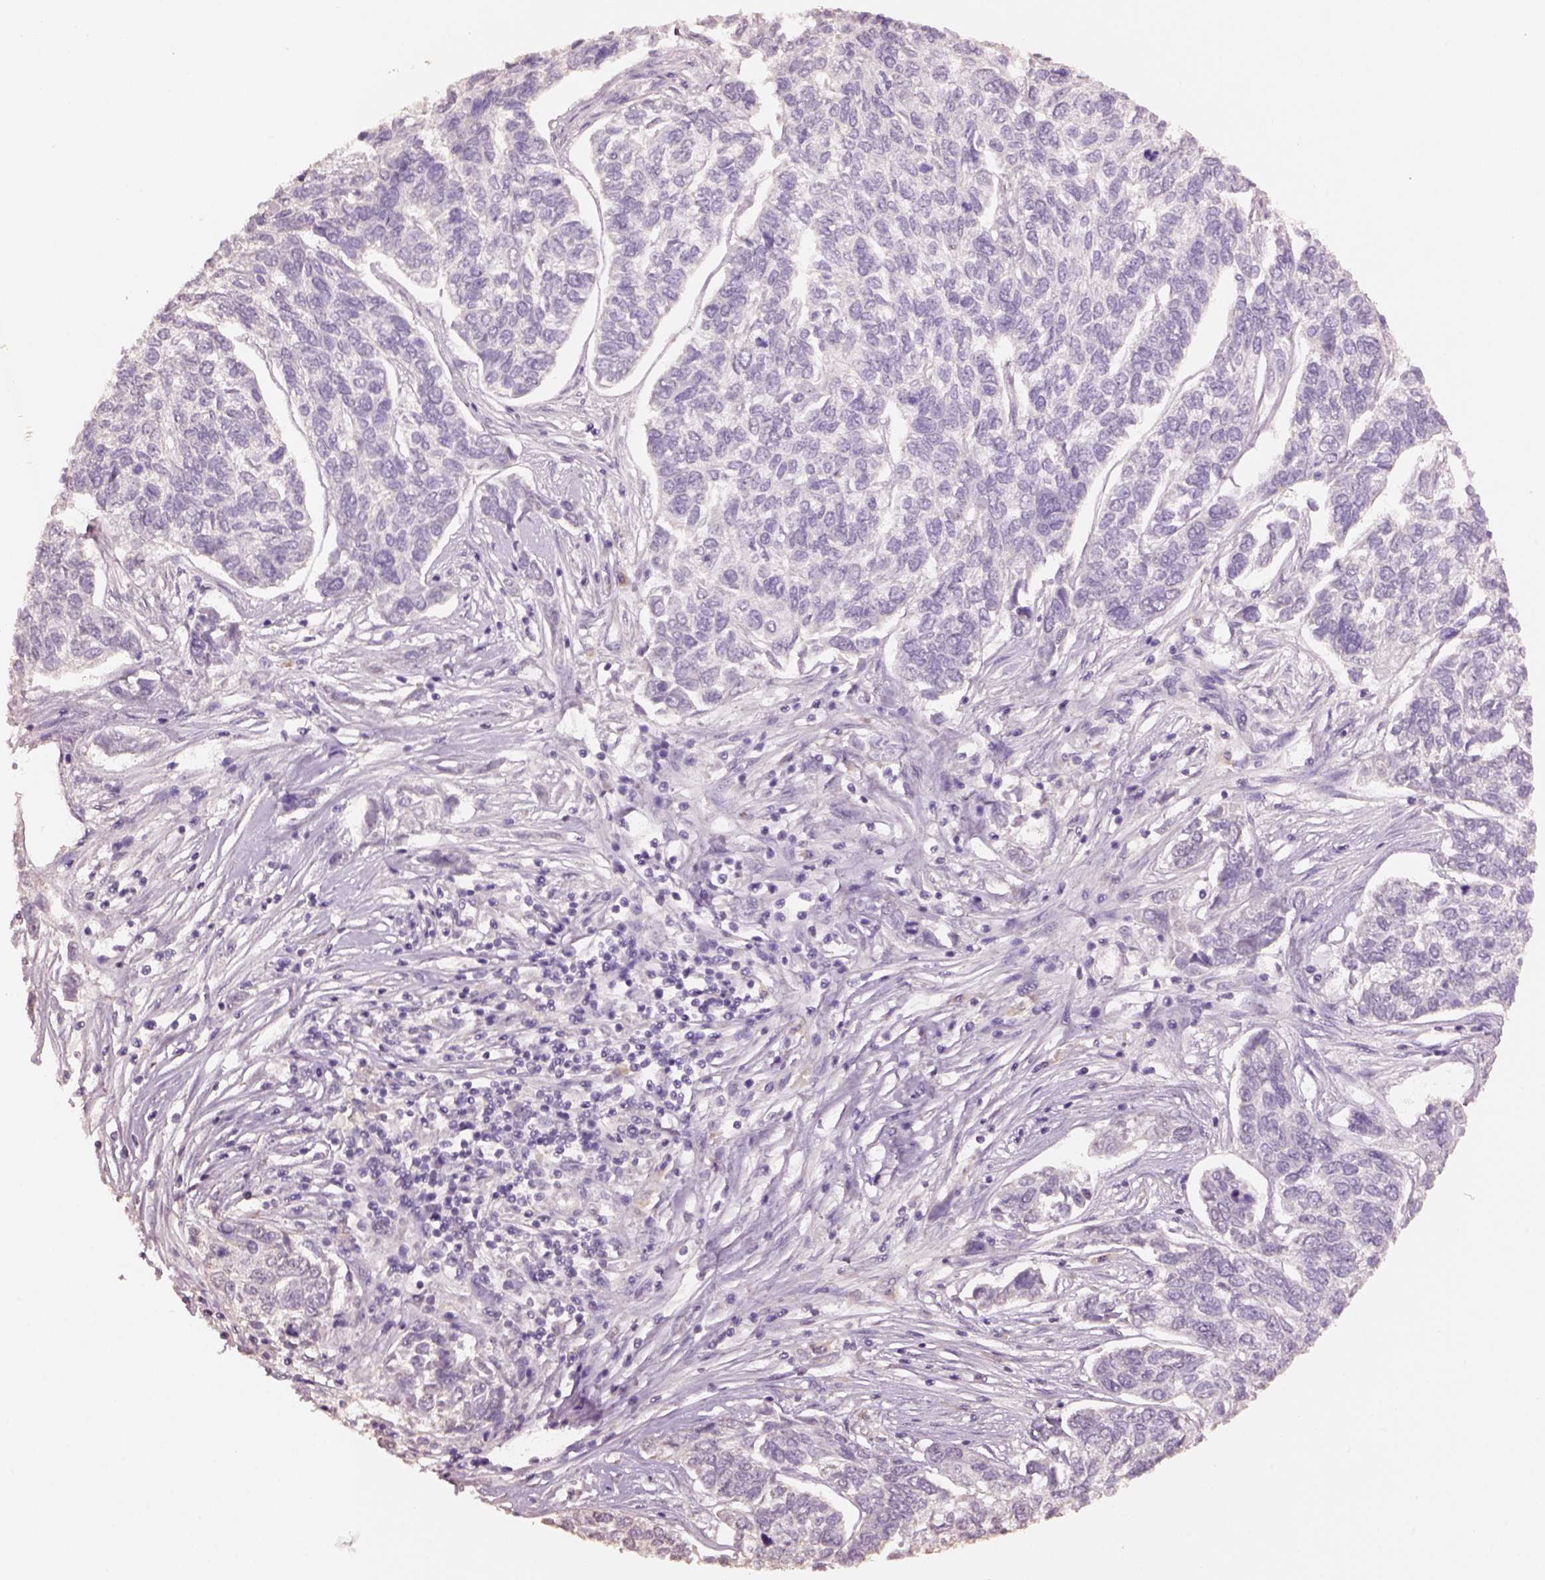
{"staining": {"intensity": "negative", "quantity": "none", "location": "none"}, "tissue": "skin cancer", "cell_type": "Tumor cells", "image_type": "cancer", "snomed": [{"axis": "morphology", "description": "Basal cell carcinoma"}, {"axis": "topography", "description": "Skin"}], "caption": "A photomicrograph of human skin cancer is negative for staining in tumor cells.", "gene": "KCNIP3", "patient": {"sex": "female", "age": 65}}